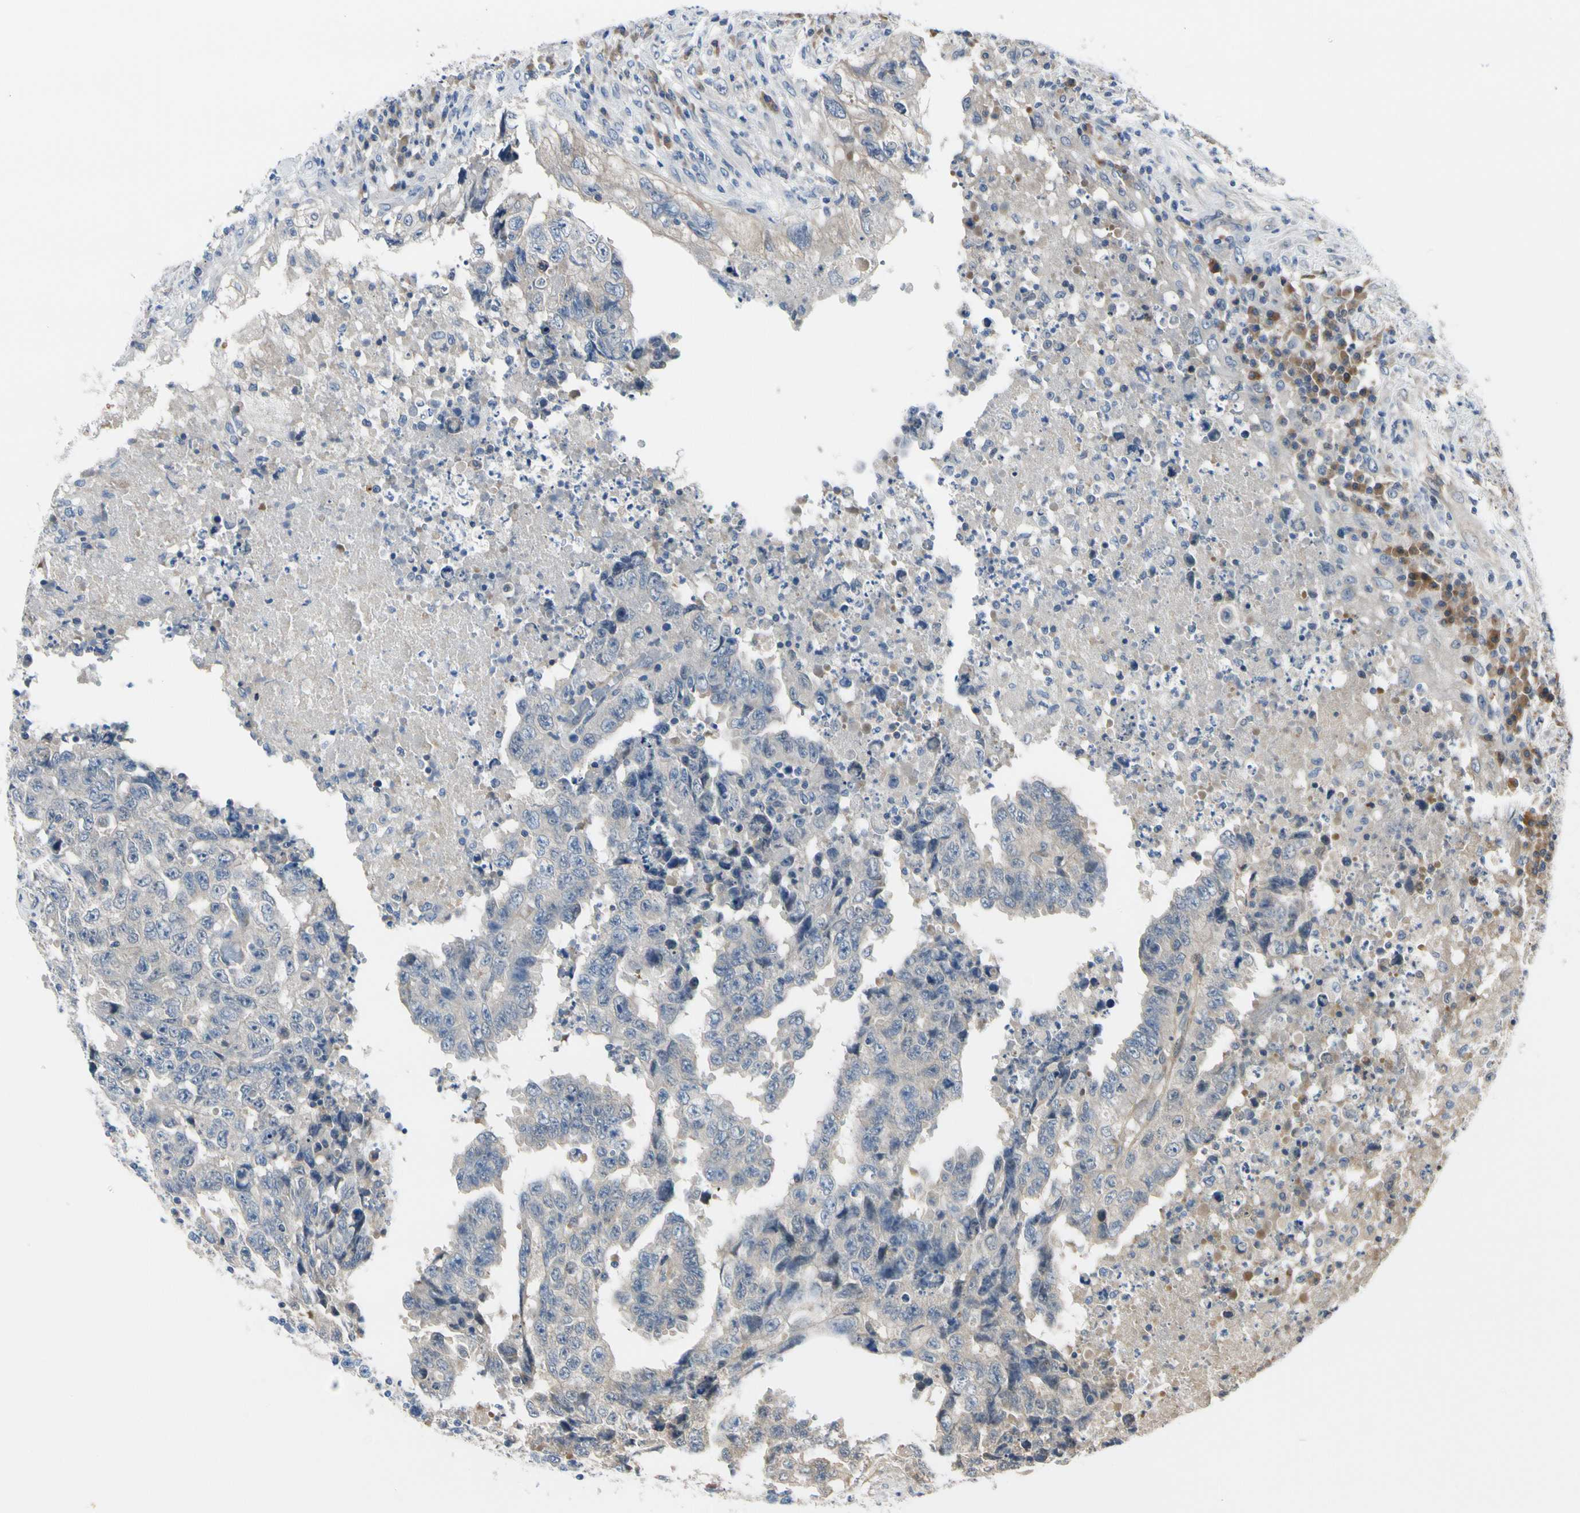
{"staining": {"intensity": "negative", "quantity": "none", "location": "none"}, "tissue": "testis cancer", "cell_type": "Tumor cells", "image_type": "cancer", "snomed": [{"axis": "morphology", "description": "Necrosis, NOS"}, {"axis": "morphology", "description": "Carcinoma, Embryonal, NOS"}, {"axis": "topography", "description": "Testis"}], "caption": "Testis cancer (embryonal carcinoma) was stained to show a protein in brown. There is no significant positivity in tumor cells. The staining was performed using DAB to visualize the protein expression in brown, while the nuclei were stained in blue with hematoxylin (Magnification: 20x).", "gene": "RASGRF1", "patient": {"sex": "male", "age": 19}}